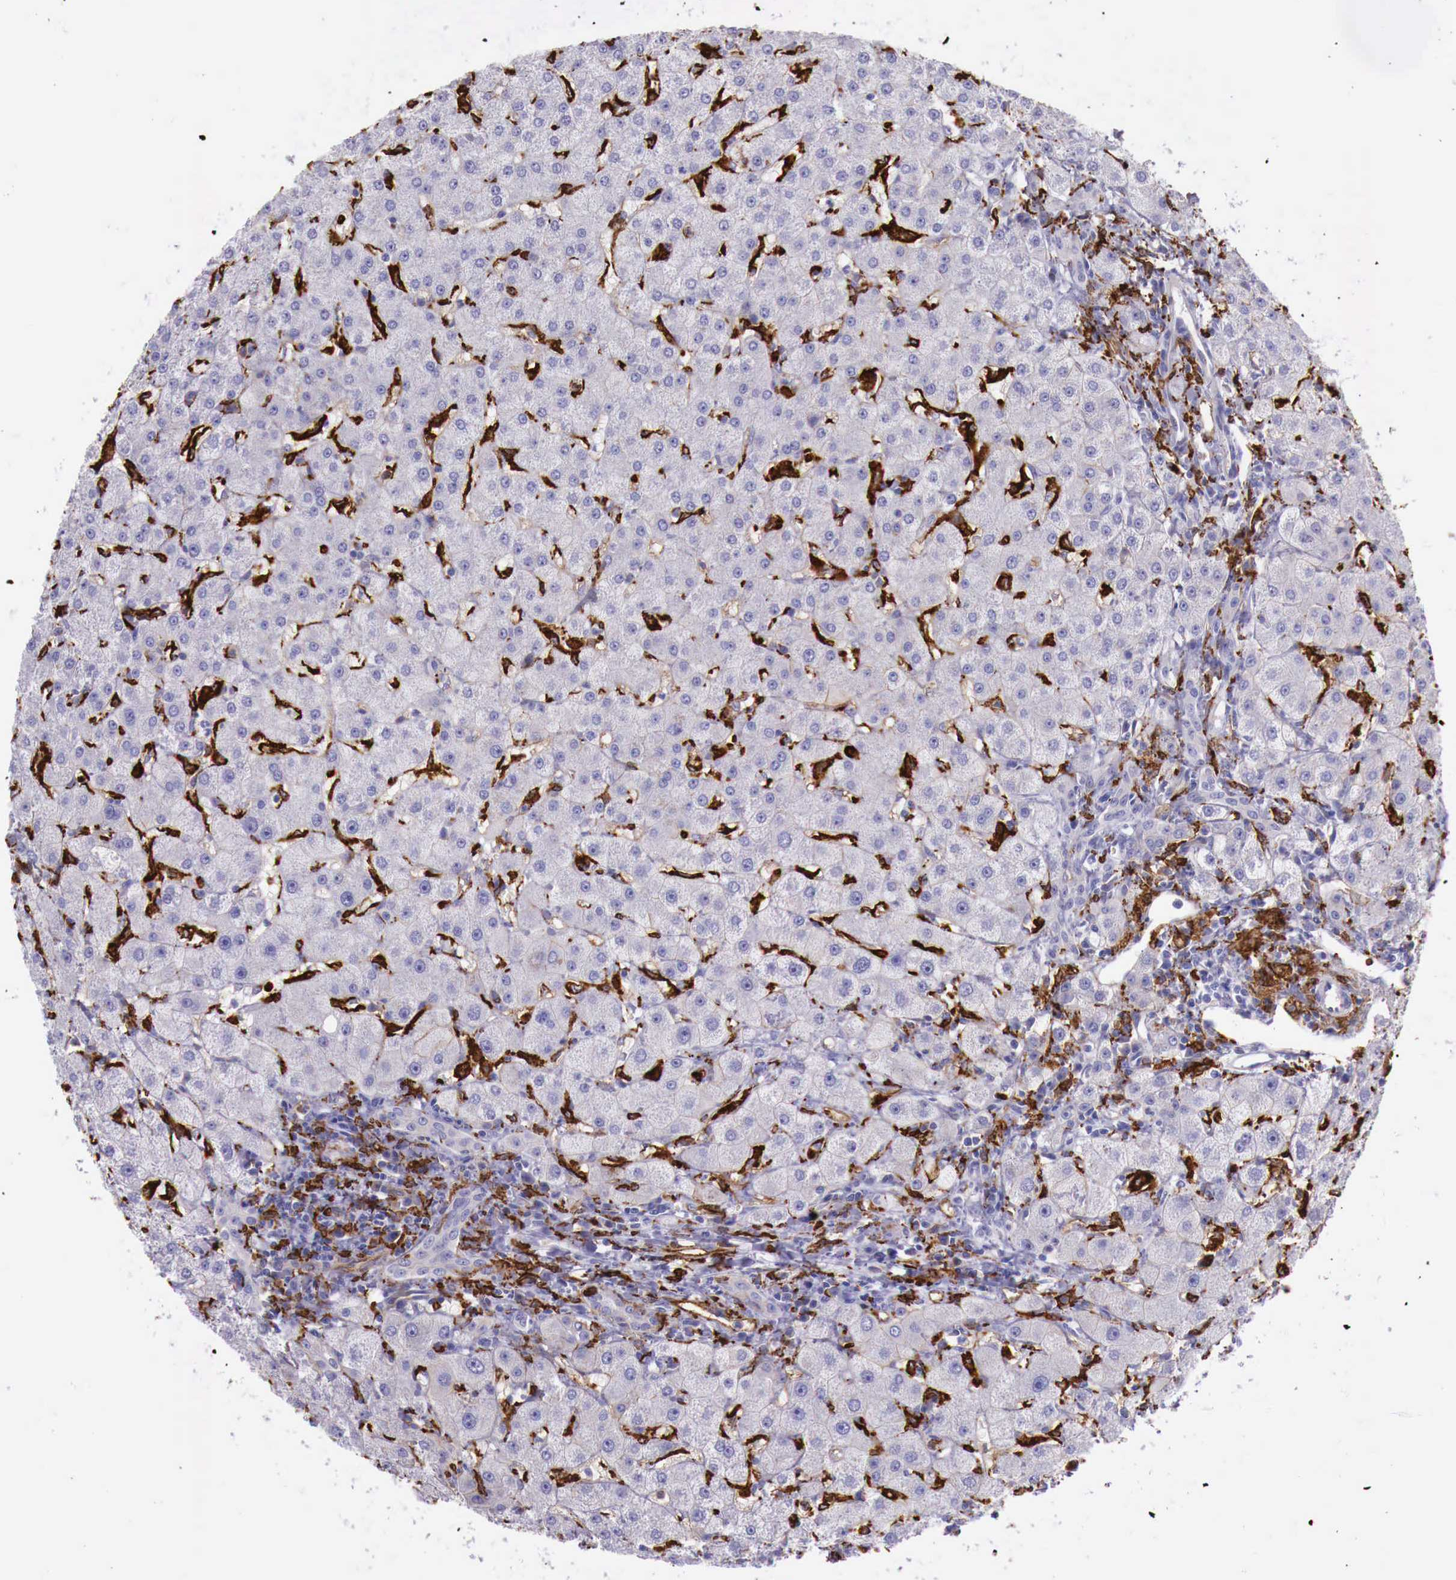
{"staining": {"intensity": "negative", "quantity": "none", "location": "none"}, "tissue": "liver", "cell_type": "Cholangiocytes", "image_type": "normal", "snomed": [{"axis": "morphology", "description": "Normal tissue, NOS"}, {"axis": "topography", "description": "Liver"}], "caption": "Immunohistochemistry (IHC) of unremarkable human liver shows no positivity in cholangiocytes.", "gene": "MSR1", "patient": {"sex": "female", "age": 79}}